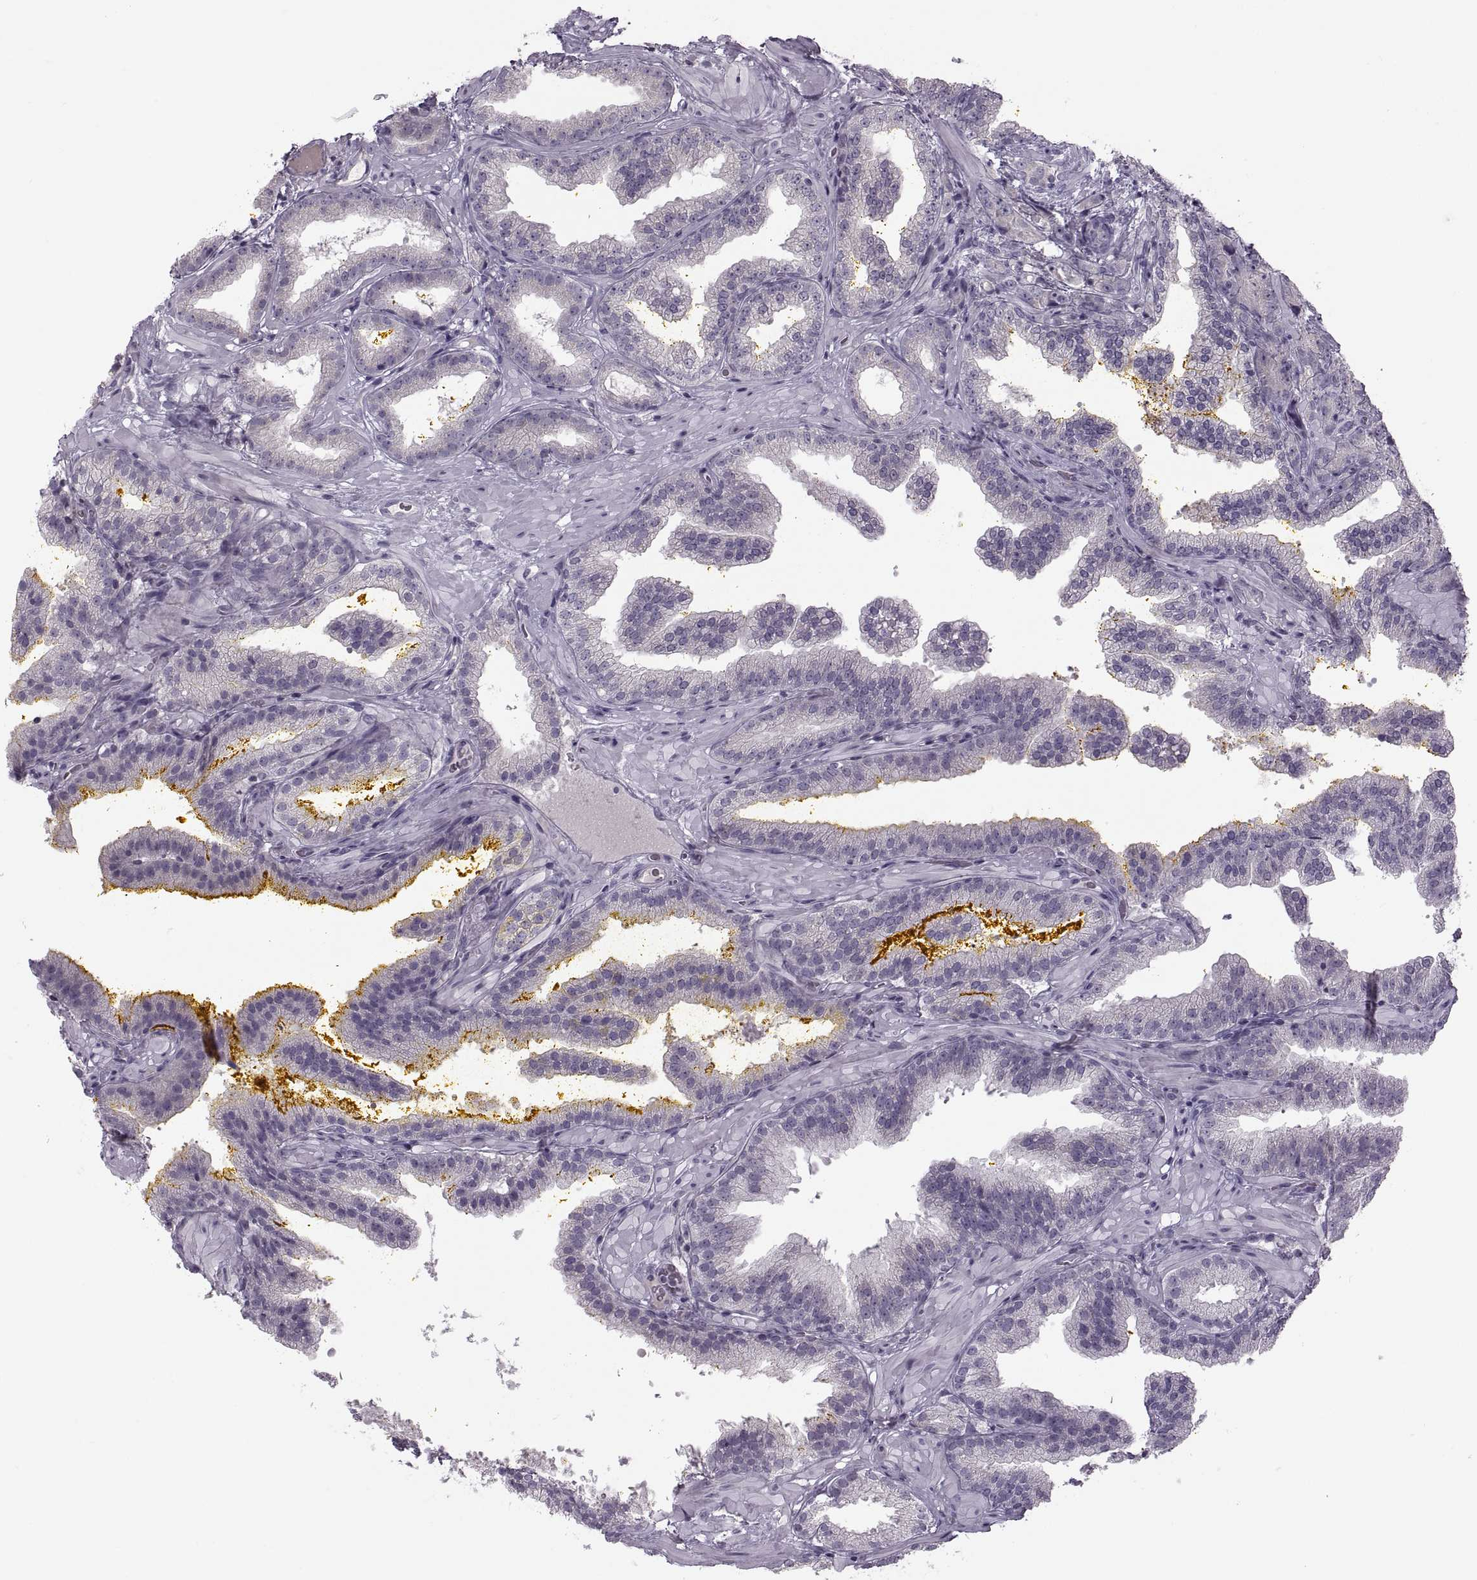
{"staining": {"intensity": "negative", "quantity": "none", "location": "none"}, "tissue": "prostate cancer", "cell_type": "Tumor cells", "image_type": "cancer", "snomed": [{"axis": "morphology", "description": "Adenocarcinoma, NOS"}, {"axis": "topography", "description": "Prostate"}], "caption": "Immunohistochemical staining of adenocarcinoma (prostate) shows no significant expression in tumor cells.", "gene": "H2AP", "patient": {"sex": "male", "age": 63}}